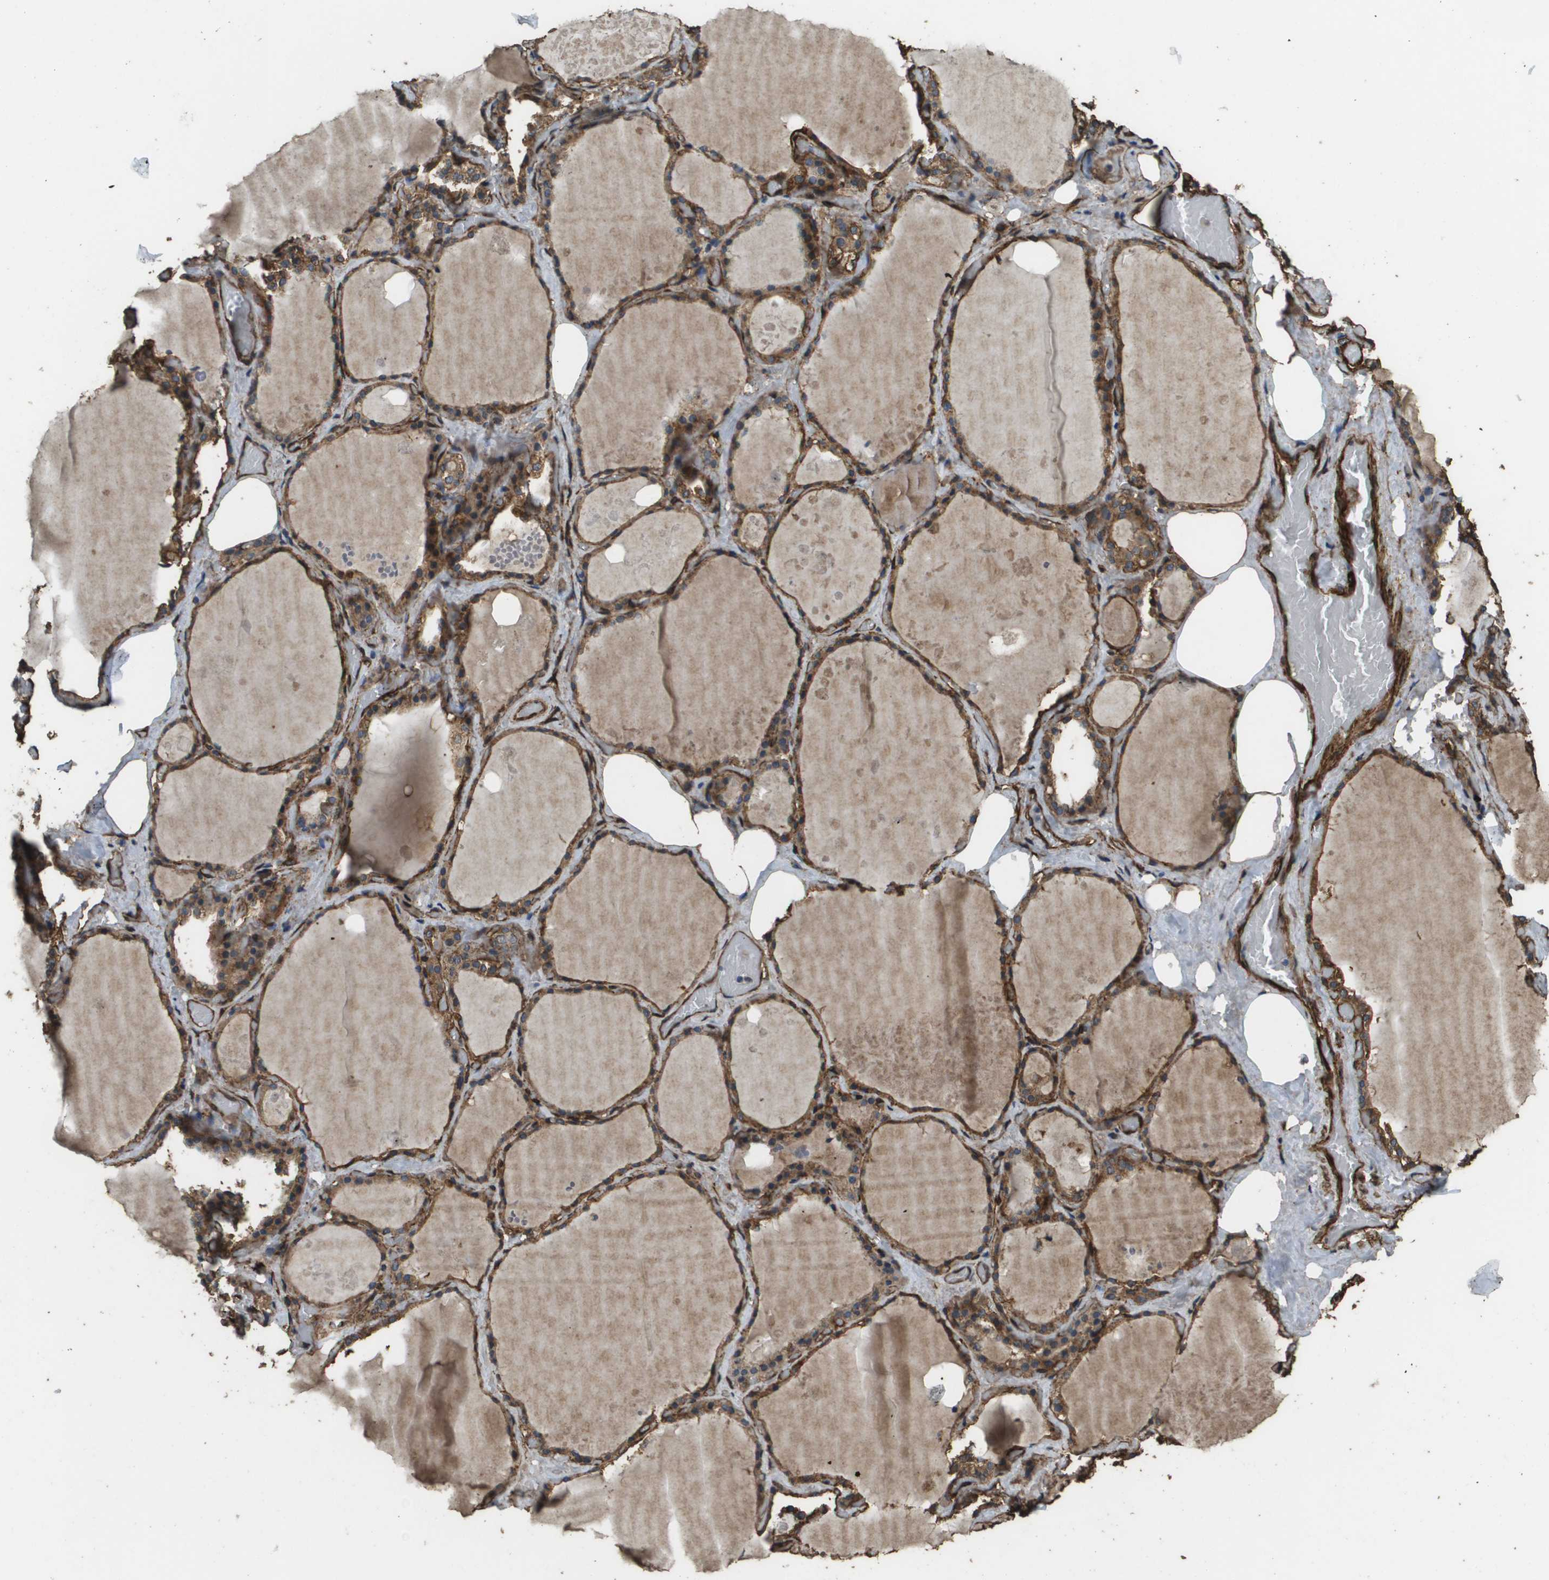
{"staining": {"intensity": "moderate", "quantity": ">75%", "location": "cytoplasmic/membranous"}, "tissue": "thyroid gland", "cell_type": "Glandular cells", "image_type": "normal", "snomed": [{"axis": "morphology", "description": "Normal tissue, NOS"}, {"axis": "topography", "description": "Thyroid gland"}], "caption": "The photomicrograph exhibits a brown stain indicating the presence of a protein in the cytoplasmic/membranous of glandular cells in thyroid gland.", "gene": "AAMP", "patient": {"sex": "male", "age": 61}}